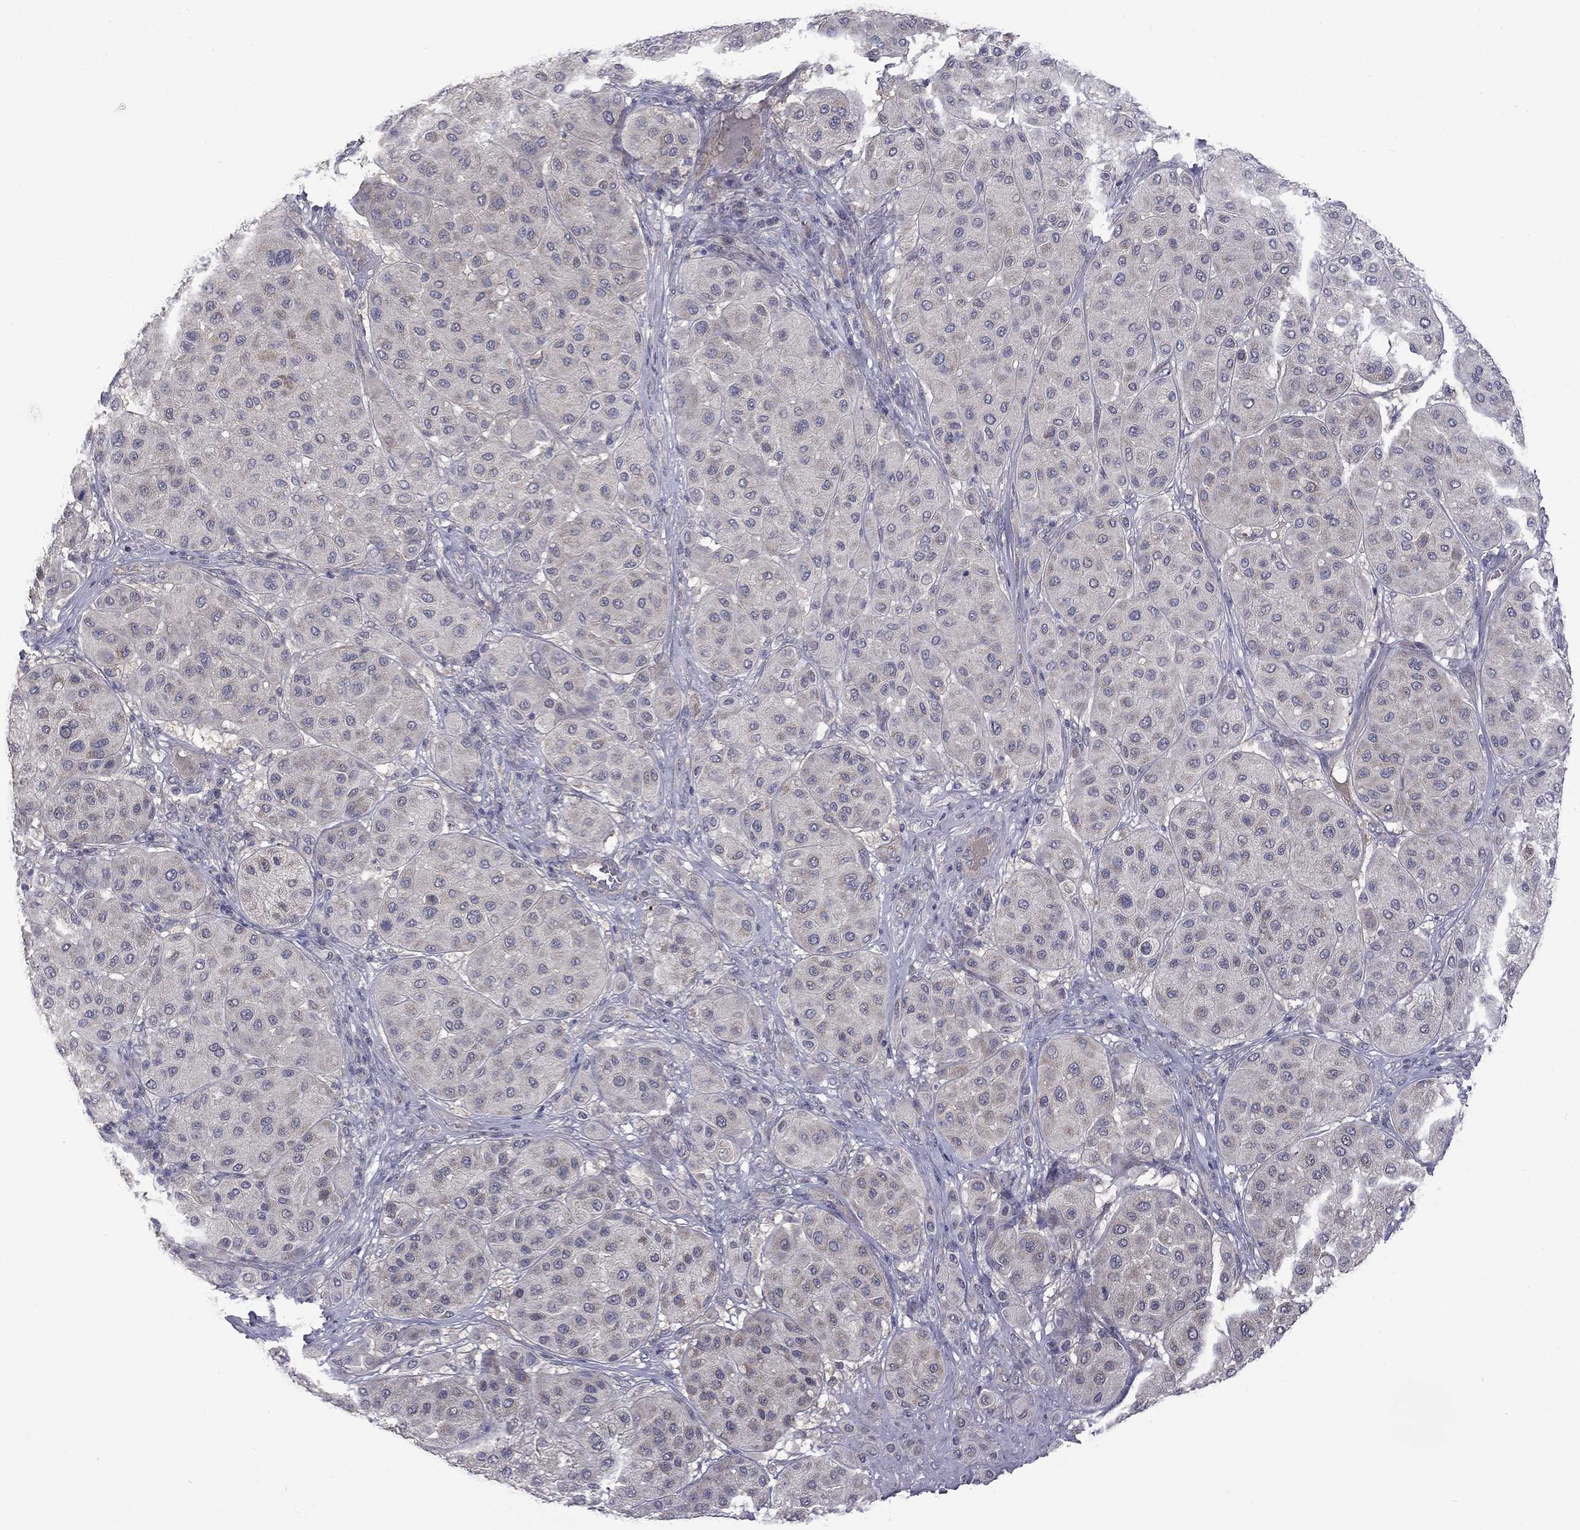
{"staining": {"intensity": "negative", "quantity": "none", "location": "none"}, "tissue": "melanoma", "cell_type": "Tumor cells", "image_type": "cancer", "snomed": [{"axis": "morphology", "description": "Malignant melanoma, Metastatic site"}, {"axis": "topography", "description": "Smooth muscle"}], "caption": "This is an immunohistochemistry image of human melanoma. There is no positivity in tumor cells.", "gene": "SLC39A14", "patient": {"sex": "male", "age": 41}}